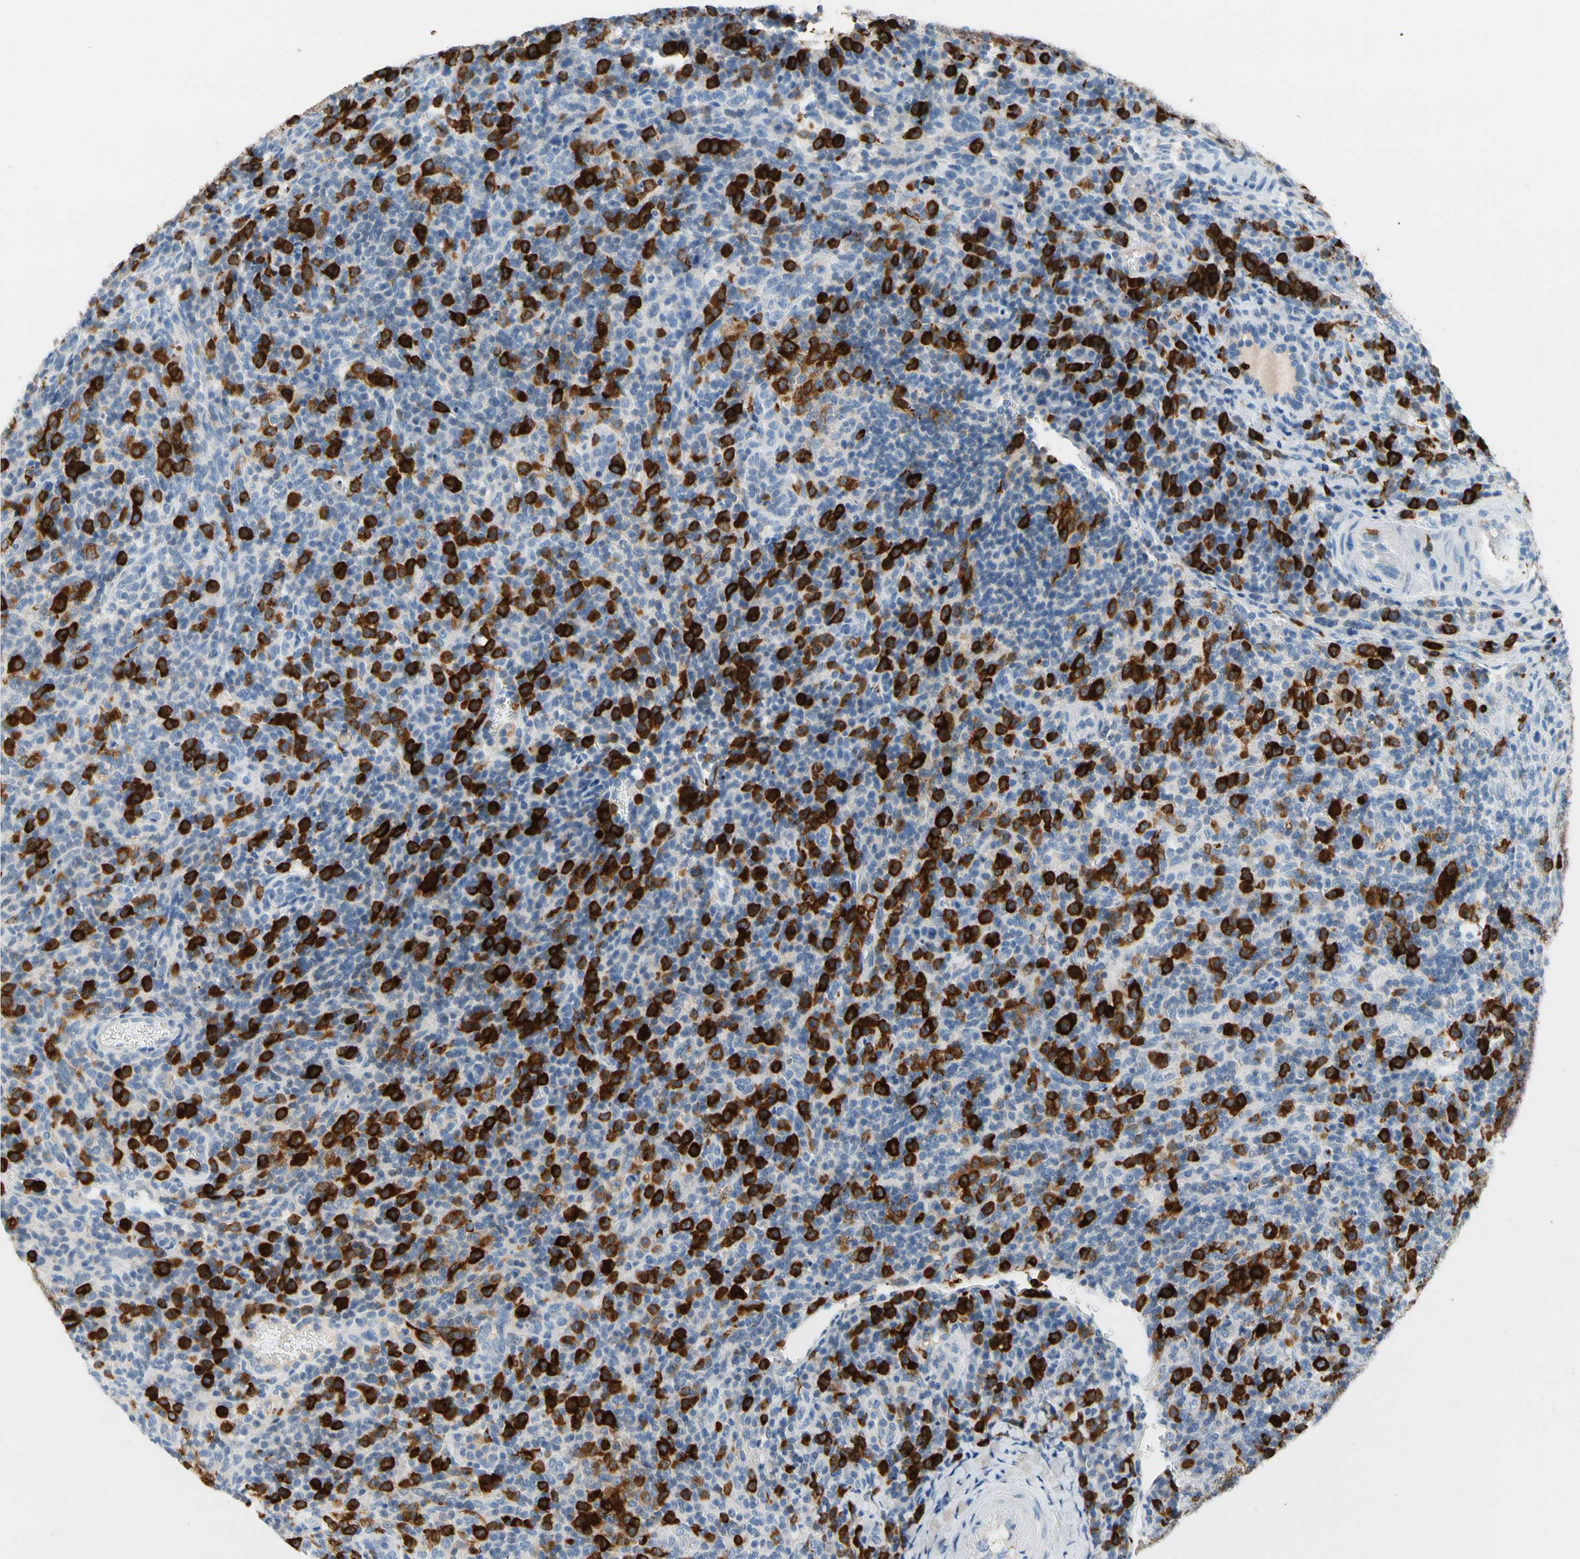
{"staining": {"intensity": "strong", "quantity": ">75%", "location": "cytoplasmic/membranous"}, "tissue": "lymphoma", "cell_type": "Tumor cells", "image_type": "cancer", "snomed": [{"axis": "morphology", "description": "Malignant lymphoma, non-Hodgkin's type, High grade"}, {"axis": "topography", "description": "Lymph node"}], "caption": "Immunohistochemical staining of human lymphoma displays high levels of strong cytoplasmic/membranous staining in approximately >75% of tumor cells.", "gene": "TACC3", "patient": {"sex": "female", "age": 76}}